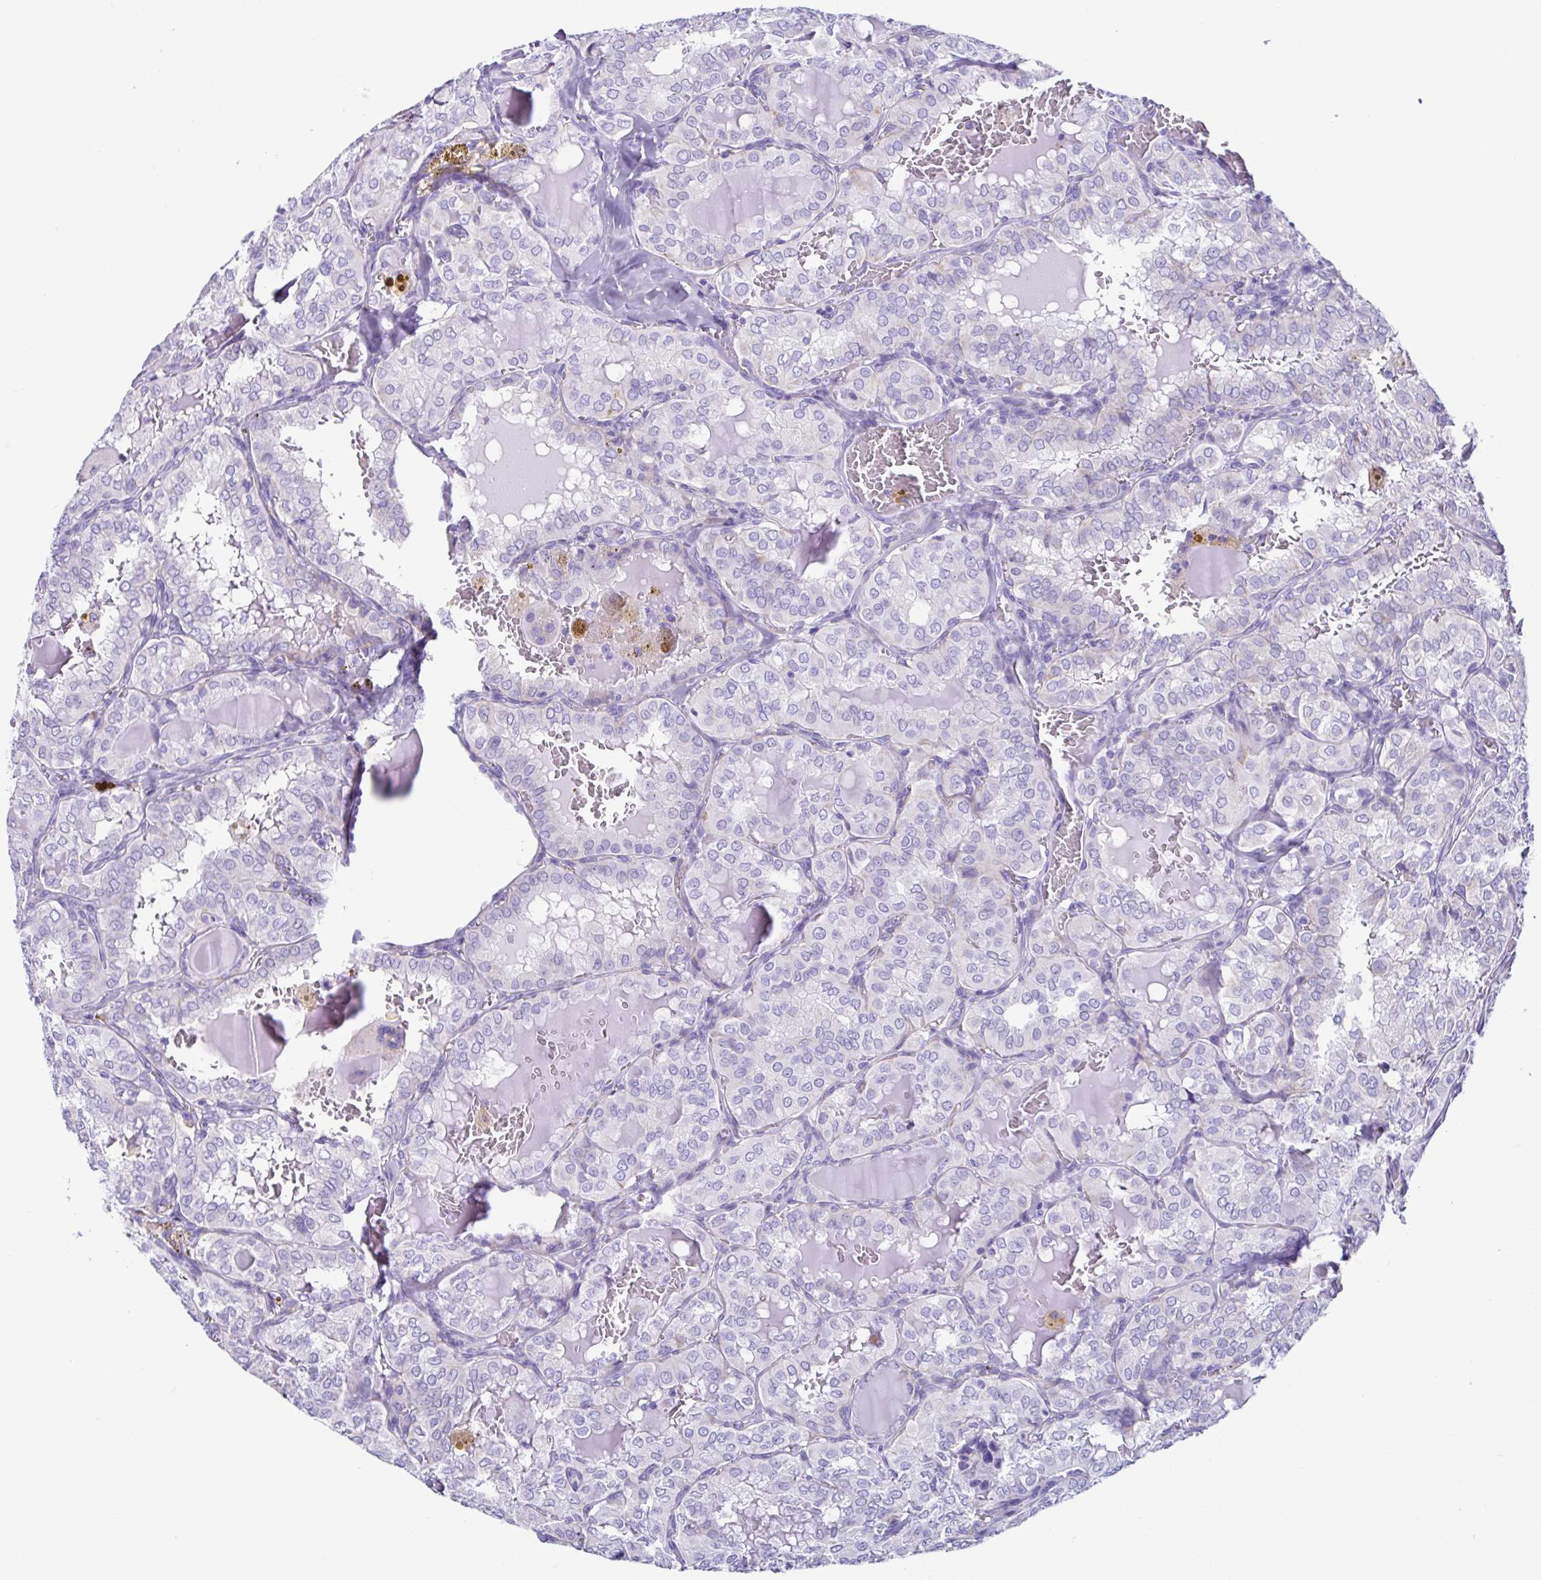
{"staining": {"intensity": "negative", "quantity": "none", "location": "none"}, "tissue": "thyroid cancer", "cell_type": "Tumor cells", "image_type": "cancer", "snomed": [{"axis": "morphology", "description": "Papillary adenocarcinoma, NOS"}, {"axis": "topography", "description": "Thyroid gland"}], "caption": "High magnification brightfield microscopy of thyroid cancer stained with DAB (brown) and counterstained with hematoxylin (blue): tumor cells show no significant positivity.", "gene": "ACTRT3", "patient": {"sex": "male", "age": 20}}